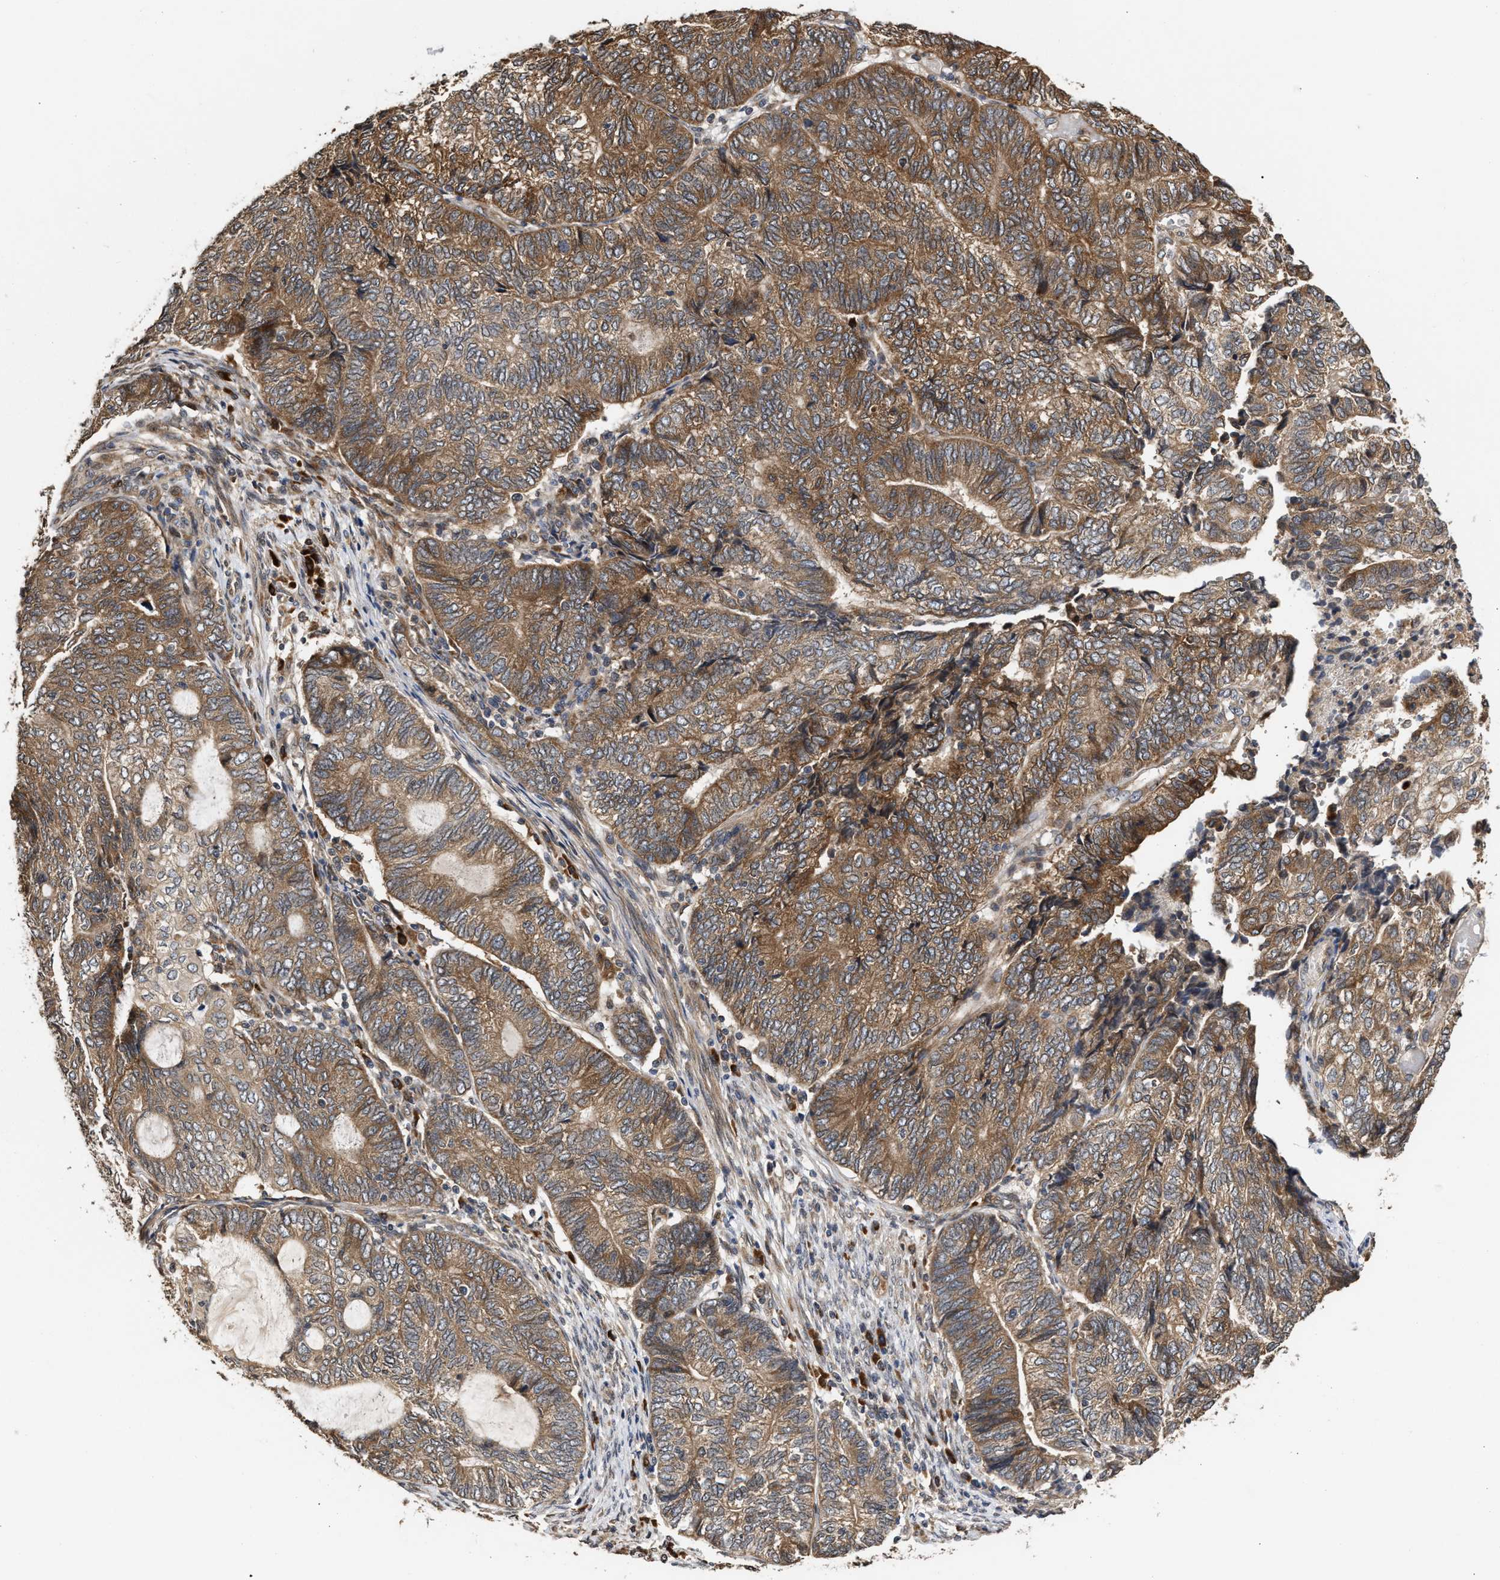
{"staining": {"intensity": "moderate", "quantity": ">75%", "location": "cytoplasmic/membranous"}, "tissue": "endometrial cancer", "cell_type": "Tumor cells", "image_type": "cancer", "snomed": [{"axis": "morphology", "description": "Adenocarcinoma, NOS"}, {"axis": "topography", "description": "Uterus"}, {"axis": "topography", "description": "Endometrium"}], "caption": "IHC staining of endometrial adenocarcinoma, which demonstrates medium levels of moderate cytoplasmic/membranous positivity in about >75% of tumor cells indicating moderate cytoplasmic/membranous protein positivity. The staining was performed using DAB (brown) for protein detection and nuclei were counterstained in hematoxylin (blue).", "gene": "SAR1A", "patient": {"sex": "female", "age": 70}}